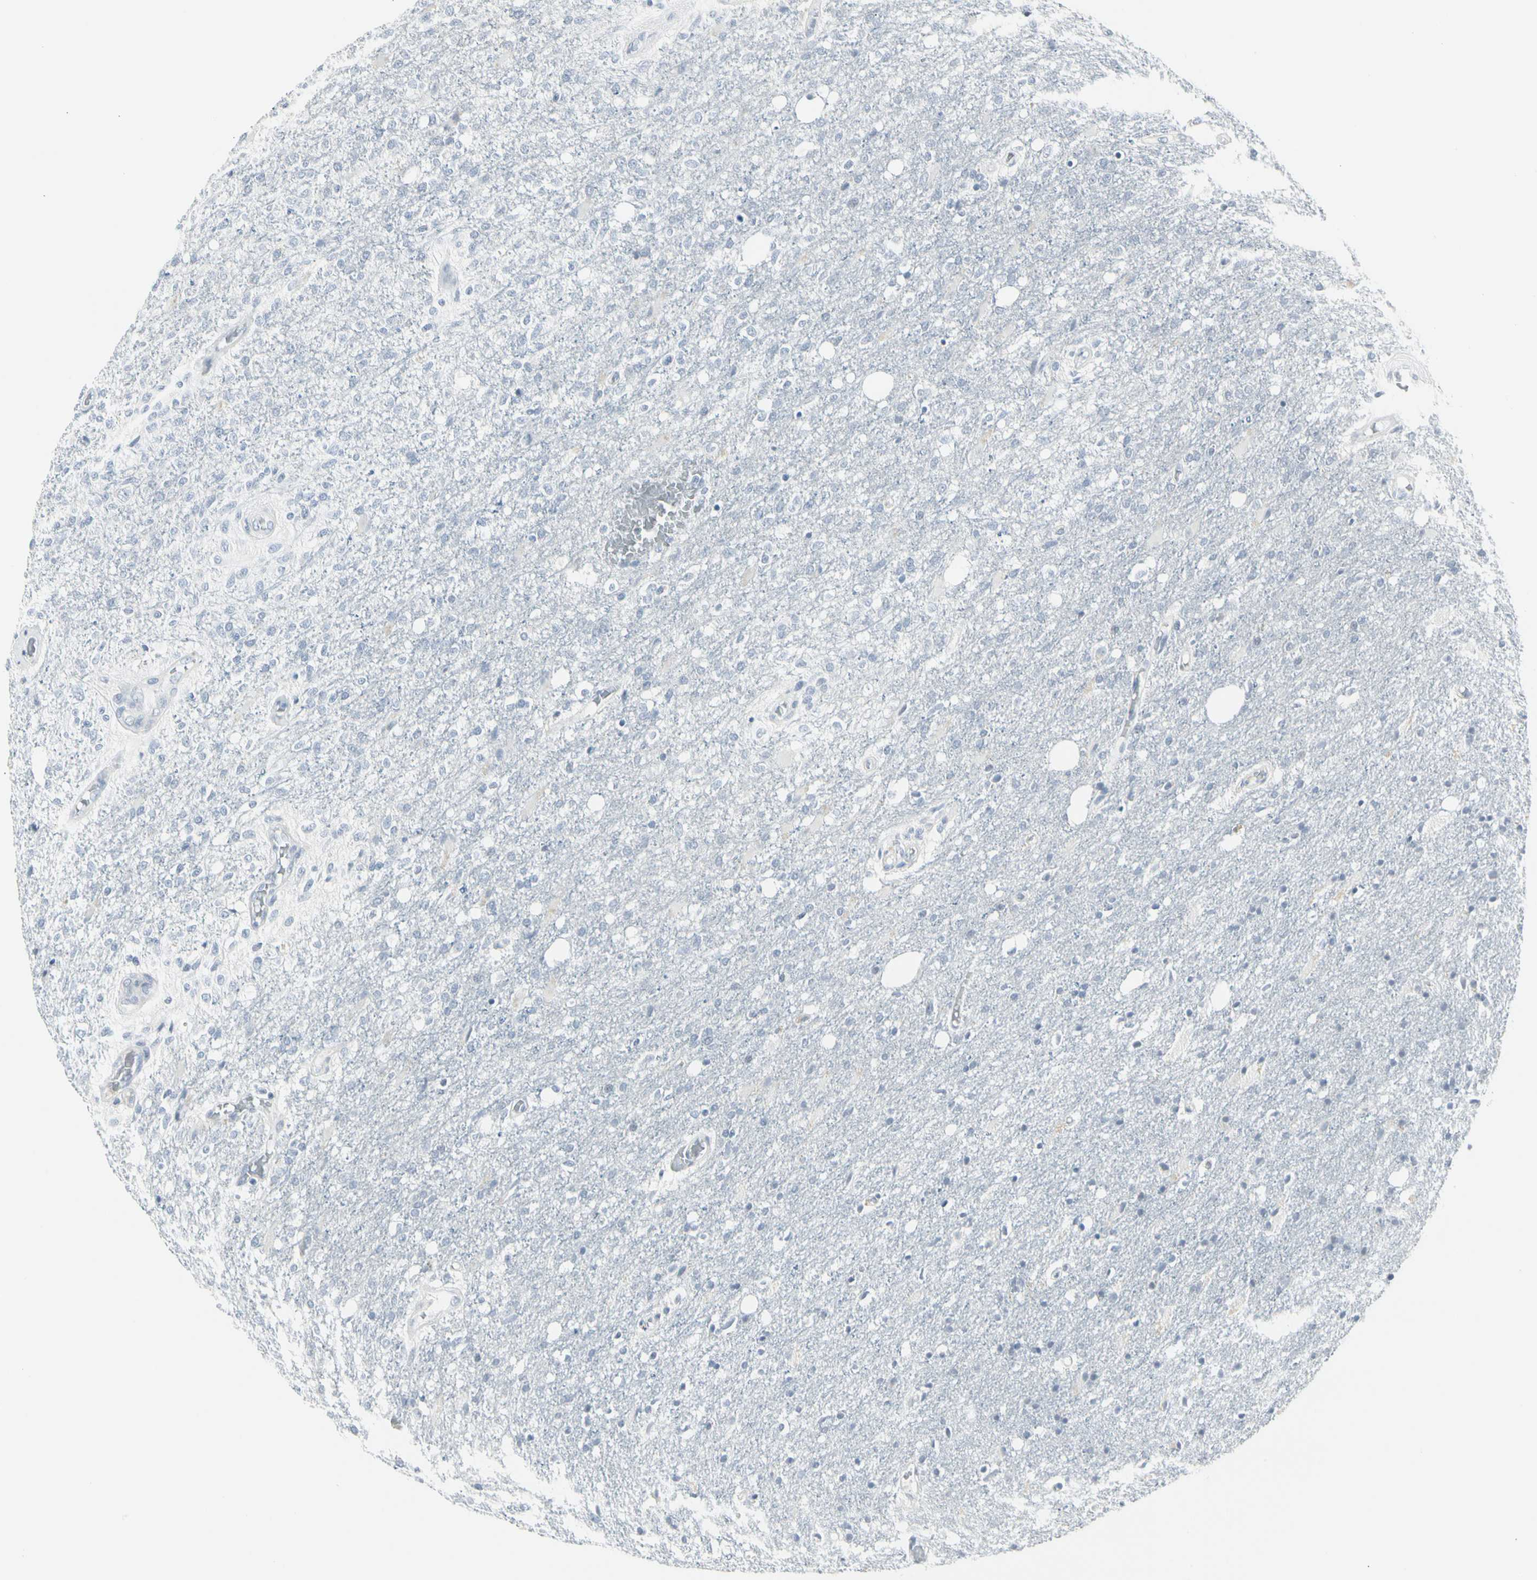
{"staining": {"intensity": "negative", "quantity": "none", "location": "none"}, "tissue": "glioma", "cell_type": "Tumor cells", "image_type": "cancer", "snomed": [{"axis": "morphology", "description": "Normal tissue, NOS"}, {"axis": "morphology", "description": "Glioma, malignant, High grade"}, {"axis": "topography", "description": "Cerebral cortex"}], "caption": "Malignant glioma (high-grade) stained for a protein using IHC reveals no expression tumor cells.", "gene": "ZBTB7B", "patient": {"sex": "male", "age": 77}}